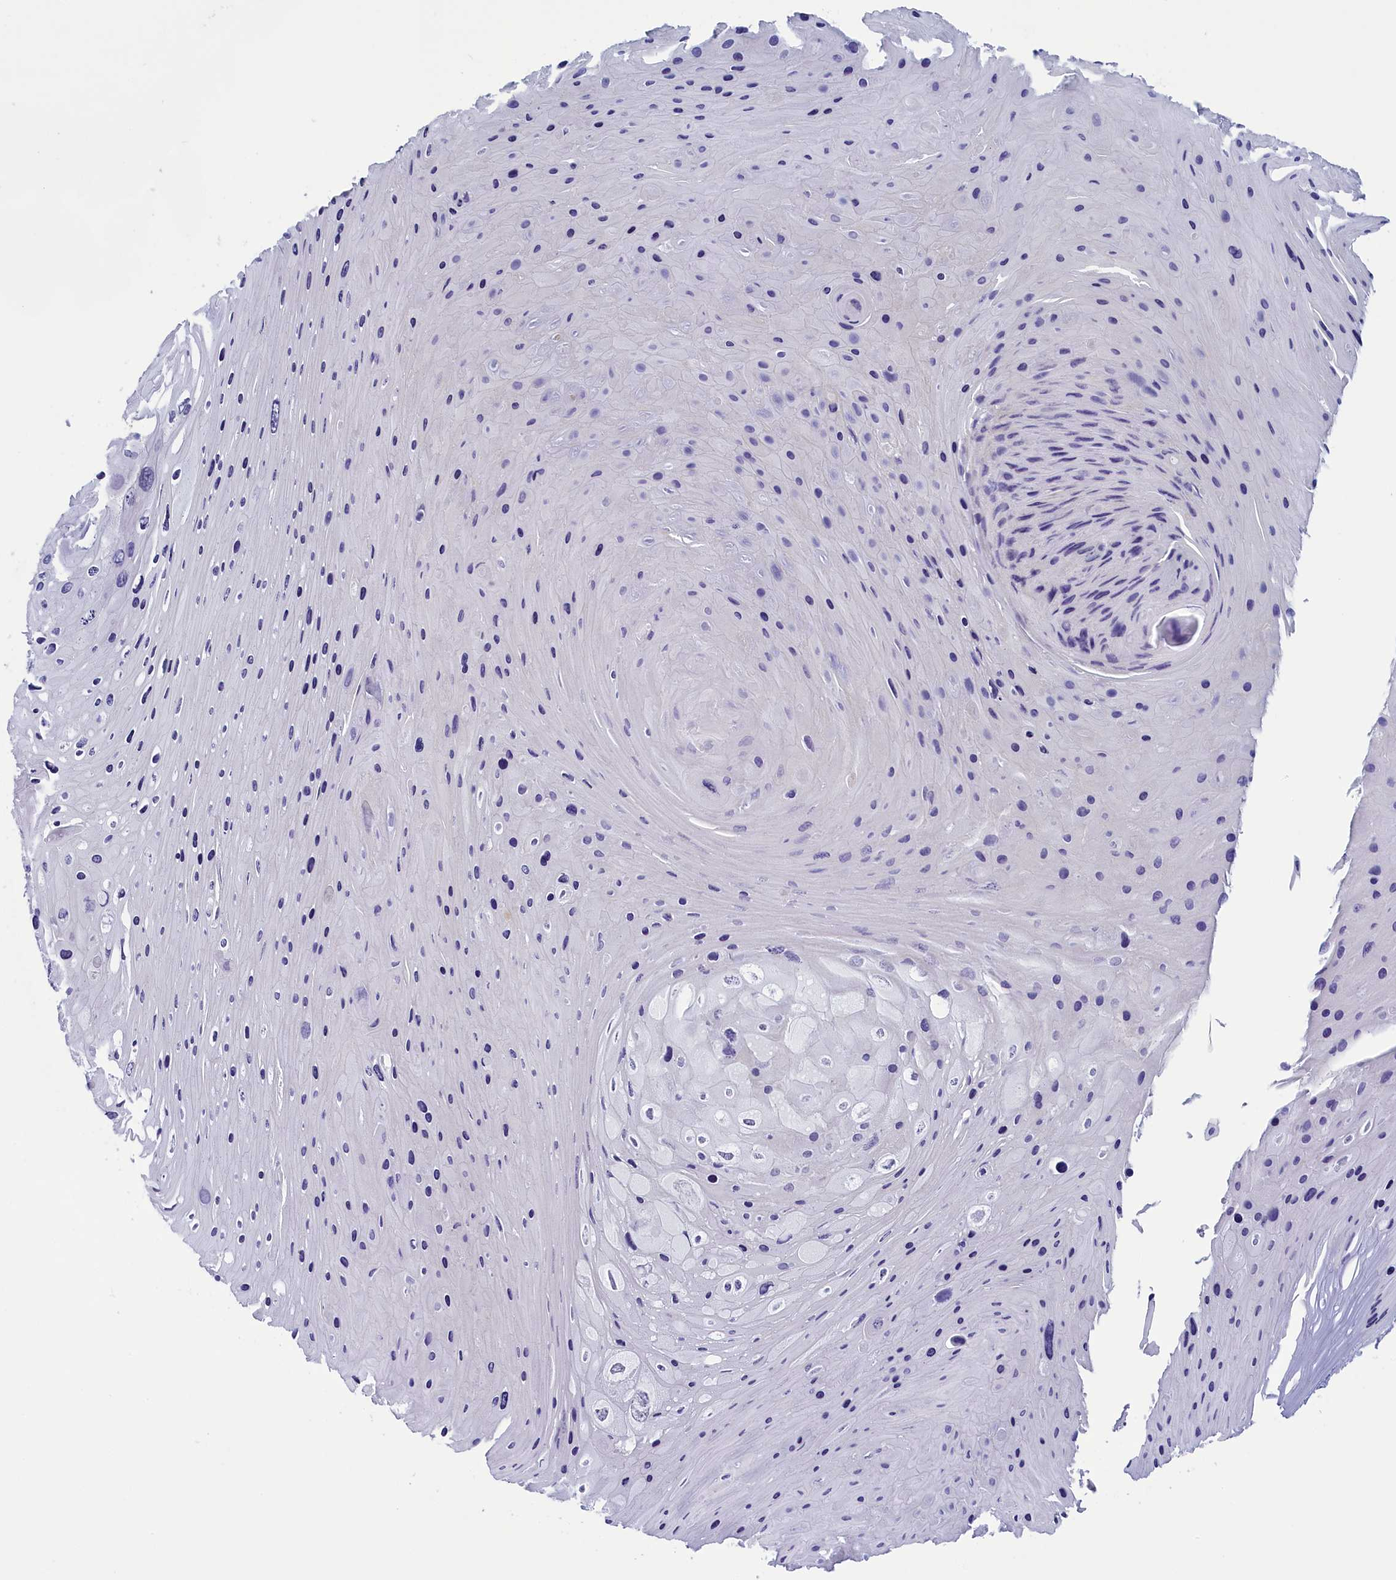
{"staining": {"intensity": "negative", "quantity": "none", "location": "none"}, "tissue": "skin cancer", "cell_type": "Tumor cells", "image_type": "cancer", "snomed": [{"axis": "morphology", "description": "Squamous cell carcinoma, NOS"}, {"axis": "topography", "description": "Skin"}], "caption": "Tumor cells are negative for protein expression in human skin cancer. Brightfield microscopy of immunohistochemistry (IHC) stained with DAB (3,3'-diaminobenzidine) (brown) and hematoxylin (blue), captured at high magnification.", "gene": "AIFM2", "patient": {"sex": "female", "age": 88}}